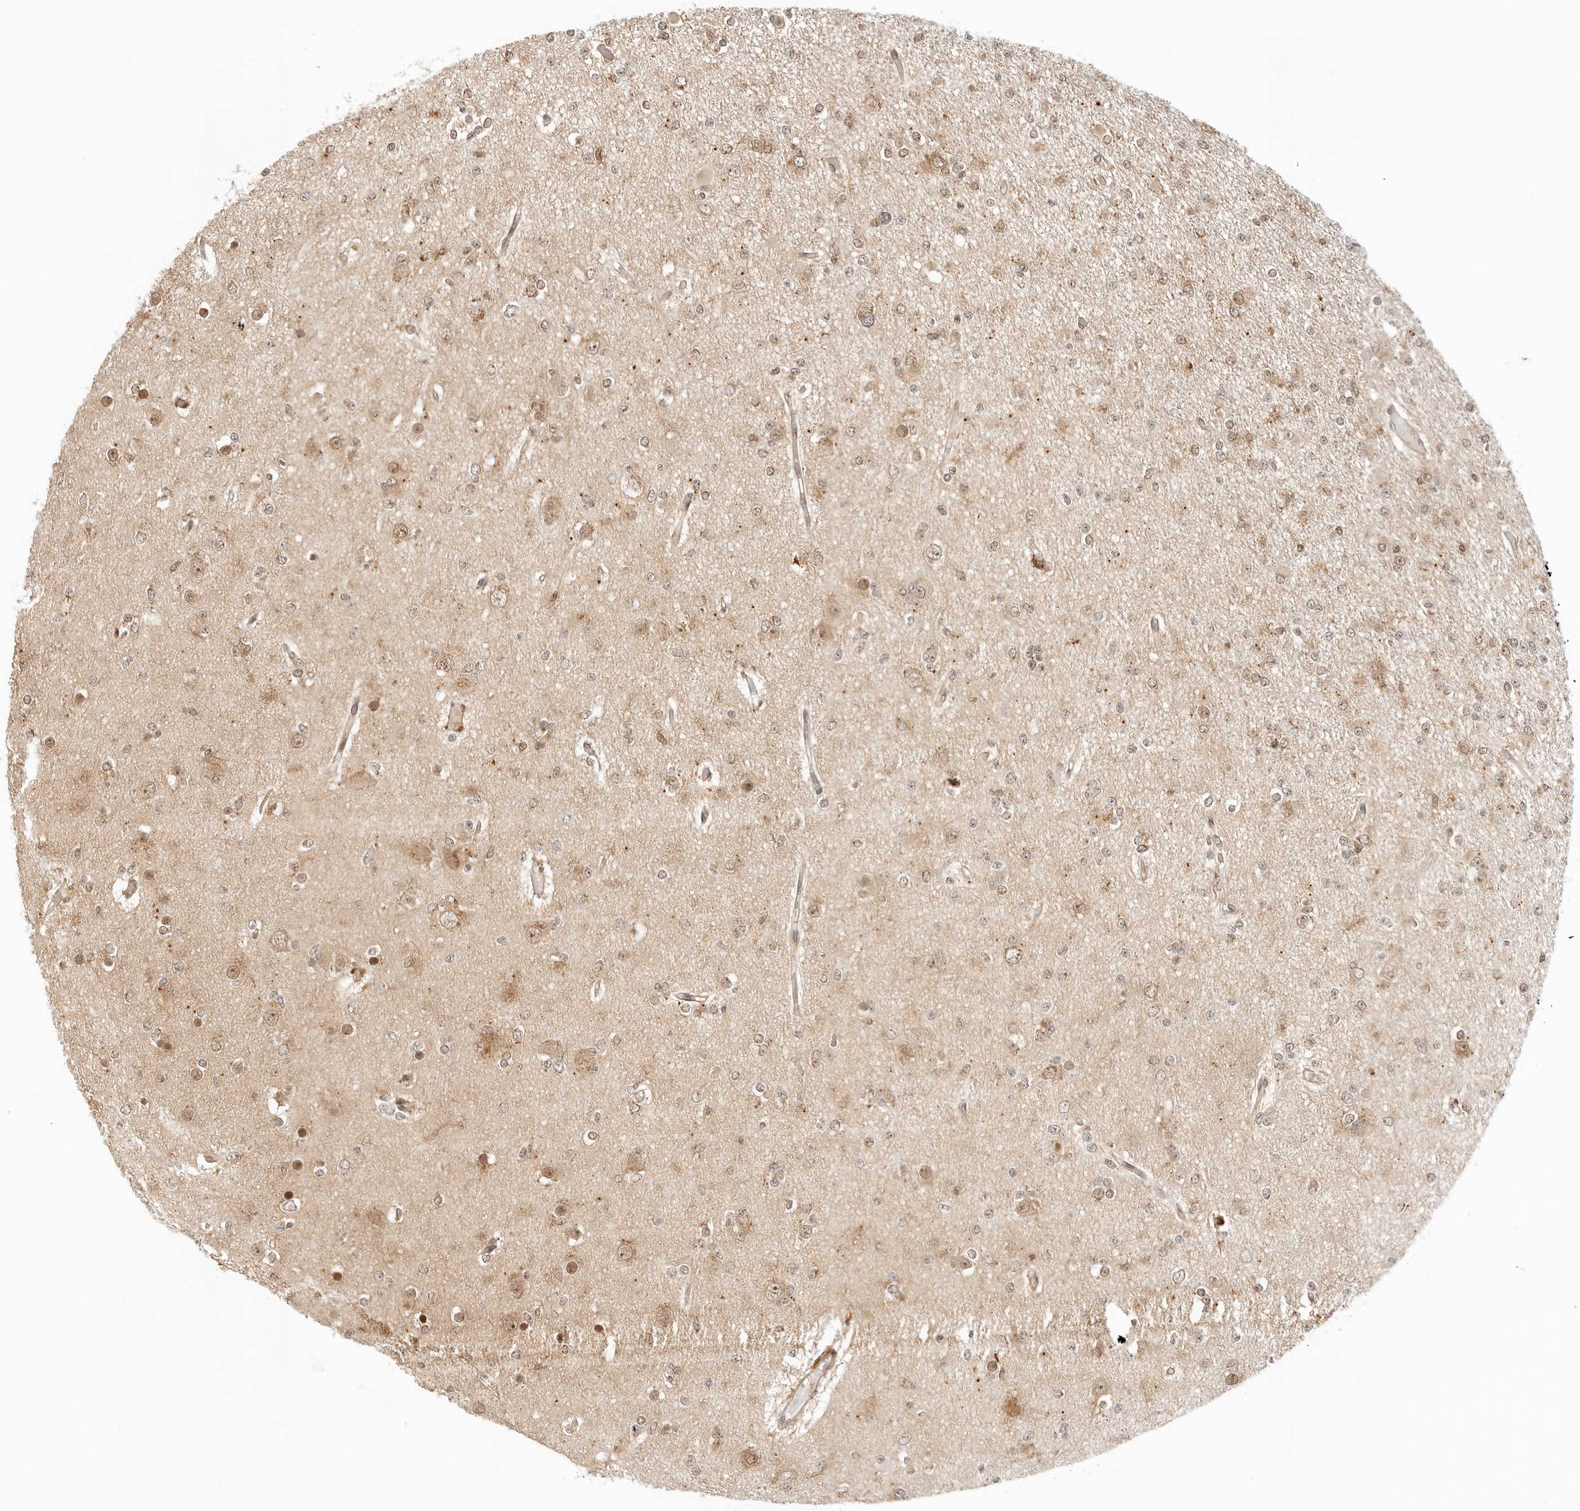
{"staining": {"intensity": "moderate", "quantity": "25%-75%", "location": "cytoplasmic/membranous,nuclear"}, "tissue": "glioma", "cell_type": "Tumor cells", "image_type": "cancer", "snomed": [{"axis": "morphology", "description": "Glioma, malignant, Low grade"}, {"axis": "topography", "description": "Brain"}], "caption": "Glioma tissue displays moderate cytoplasmic/membranous and nuclear staining in approximately 25%-75% of tumor cells, visualized by immunohistochemistry. The protein of interest is stained brown, and the nuclei are stained in blue (DAB (3,3'-diaminobenzidine) IHC with brightfield microscopy, high magnification).", "gene": "RC3H1", "patient": {"sex": "female", "age": 22}}